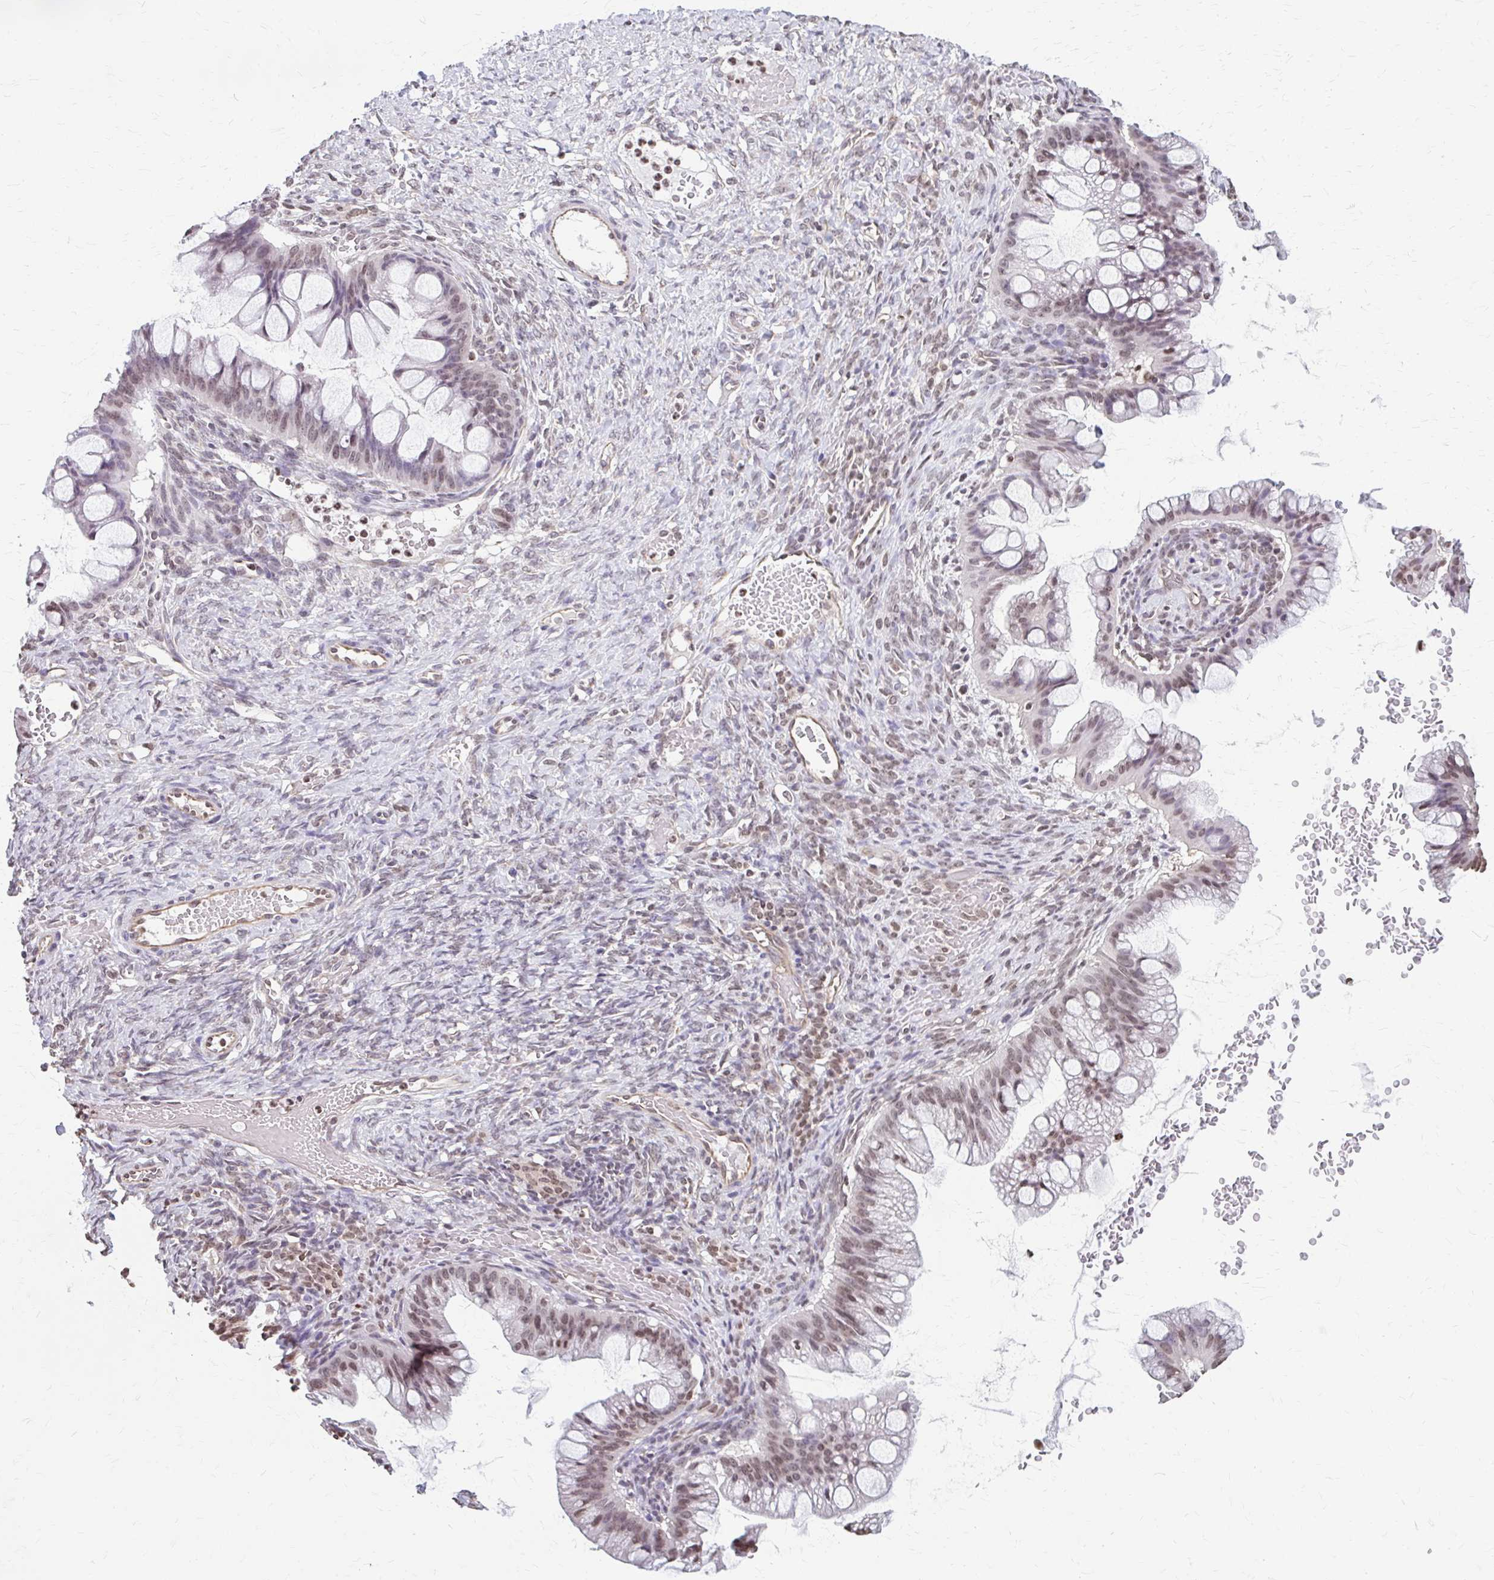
{"staining": {"intensity": "moderate", "quantity": "25%-75%", "location": "nuclear"}, "tissue": "ovarian cancer", "cell_type": "Tumor cells", "image_type": "cancer", "snomed": [{"axis": "morphology", "description": "Cystadenocarcinoma, mucinous, NOS"}, {"axis": "topography", "description": "Ovary"}], "caption": "A high-resolution micrograph shows immunohistochemistry staining of mucinous cystadenocarcinoma (ovarian), which displays moderate nuclear staining in about 25%-75% of tumor cells.", "gene": "ORC3", "patient": {"sex": "female", "age": 73}}